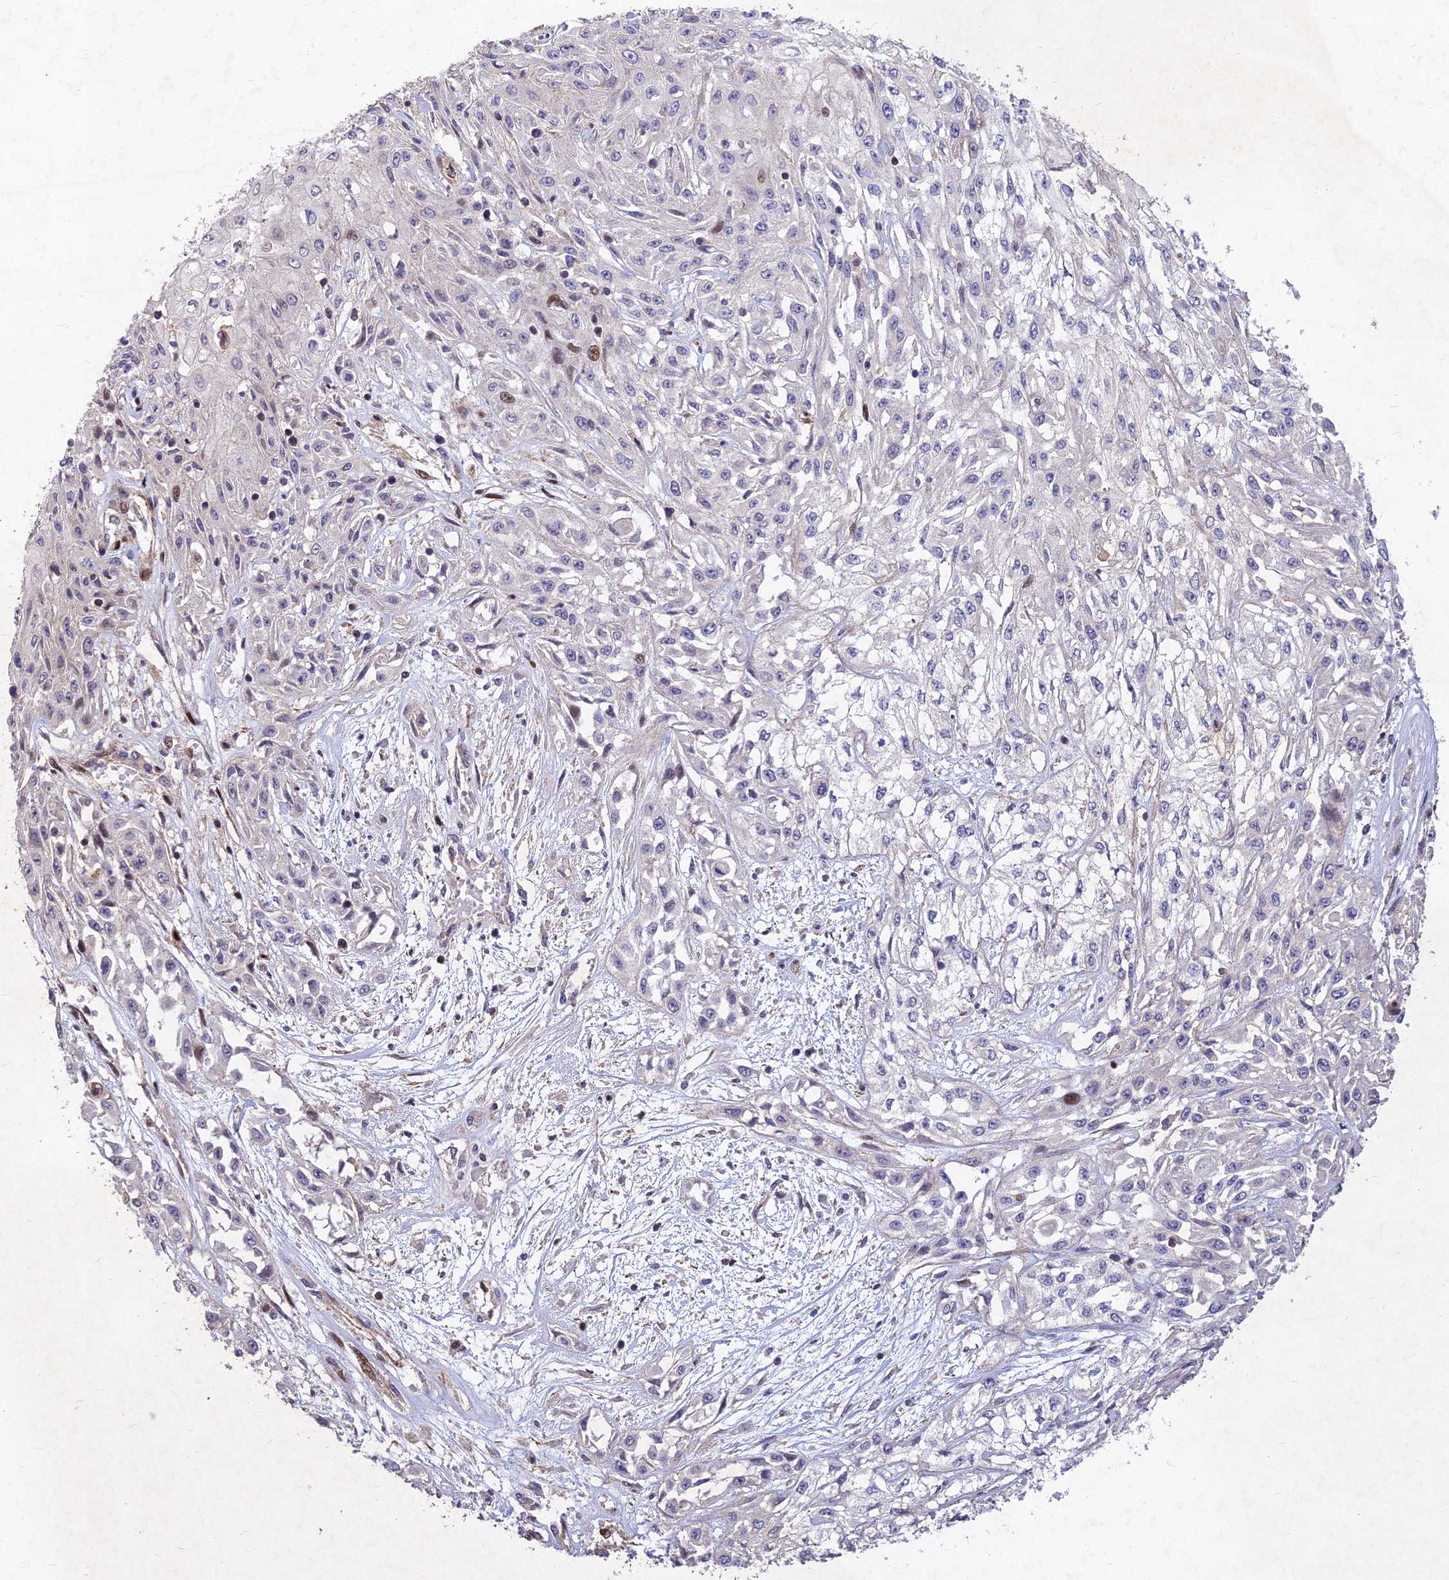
{"staining": {"intensity": "negative", "quantity": "none", "location": "none"}, "tissue": "skin cancer", "cell_type": "Tumor cells", "image_type": "cancer", "snomed": [{"axis": "morphology", "description": "Squamous cell carcinoma, NOS"}, {"axis": "morphology", "description": "Squamous cell carcinoma, metastatic, NOS"}, {"axis": "topography", "description": "Skin"}, {"axis": "topography", "description": "Lymph node"}], "caption": "A high-resolution photomicrograph shows immunohistochemistry (IHC) staining of skin metastatic squamous cell carcinoma, which shows no significant expression in tumor cells.", "gene": "RELCH", "patient": {"sex": "male", "age": 75}}